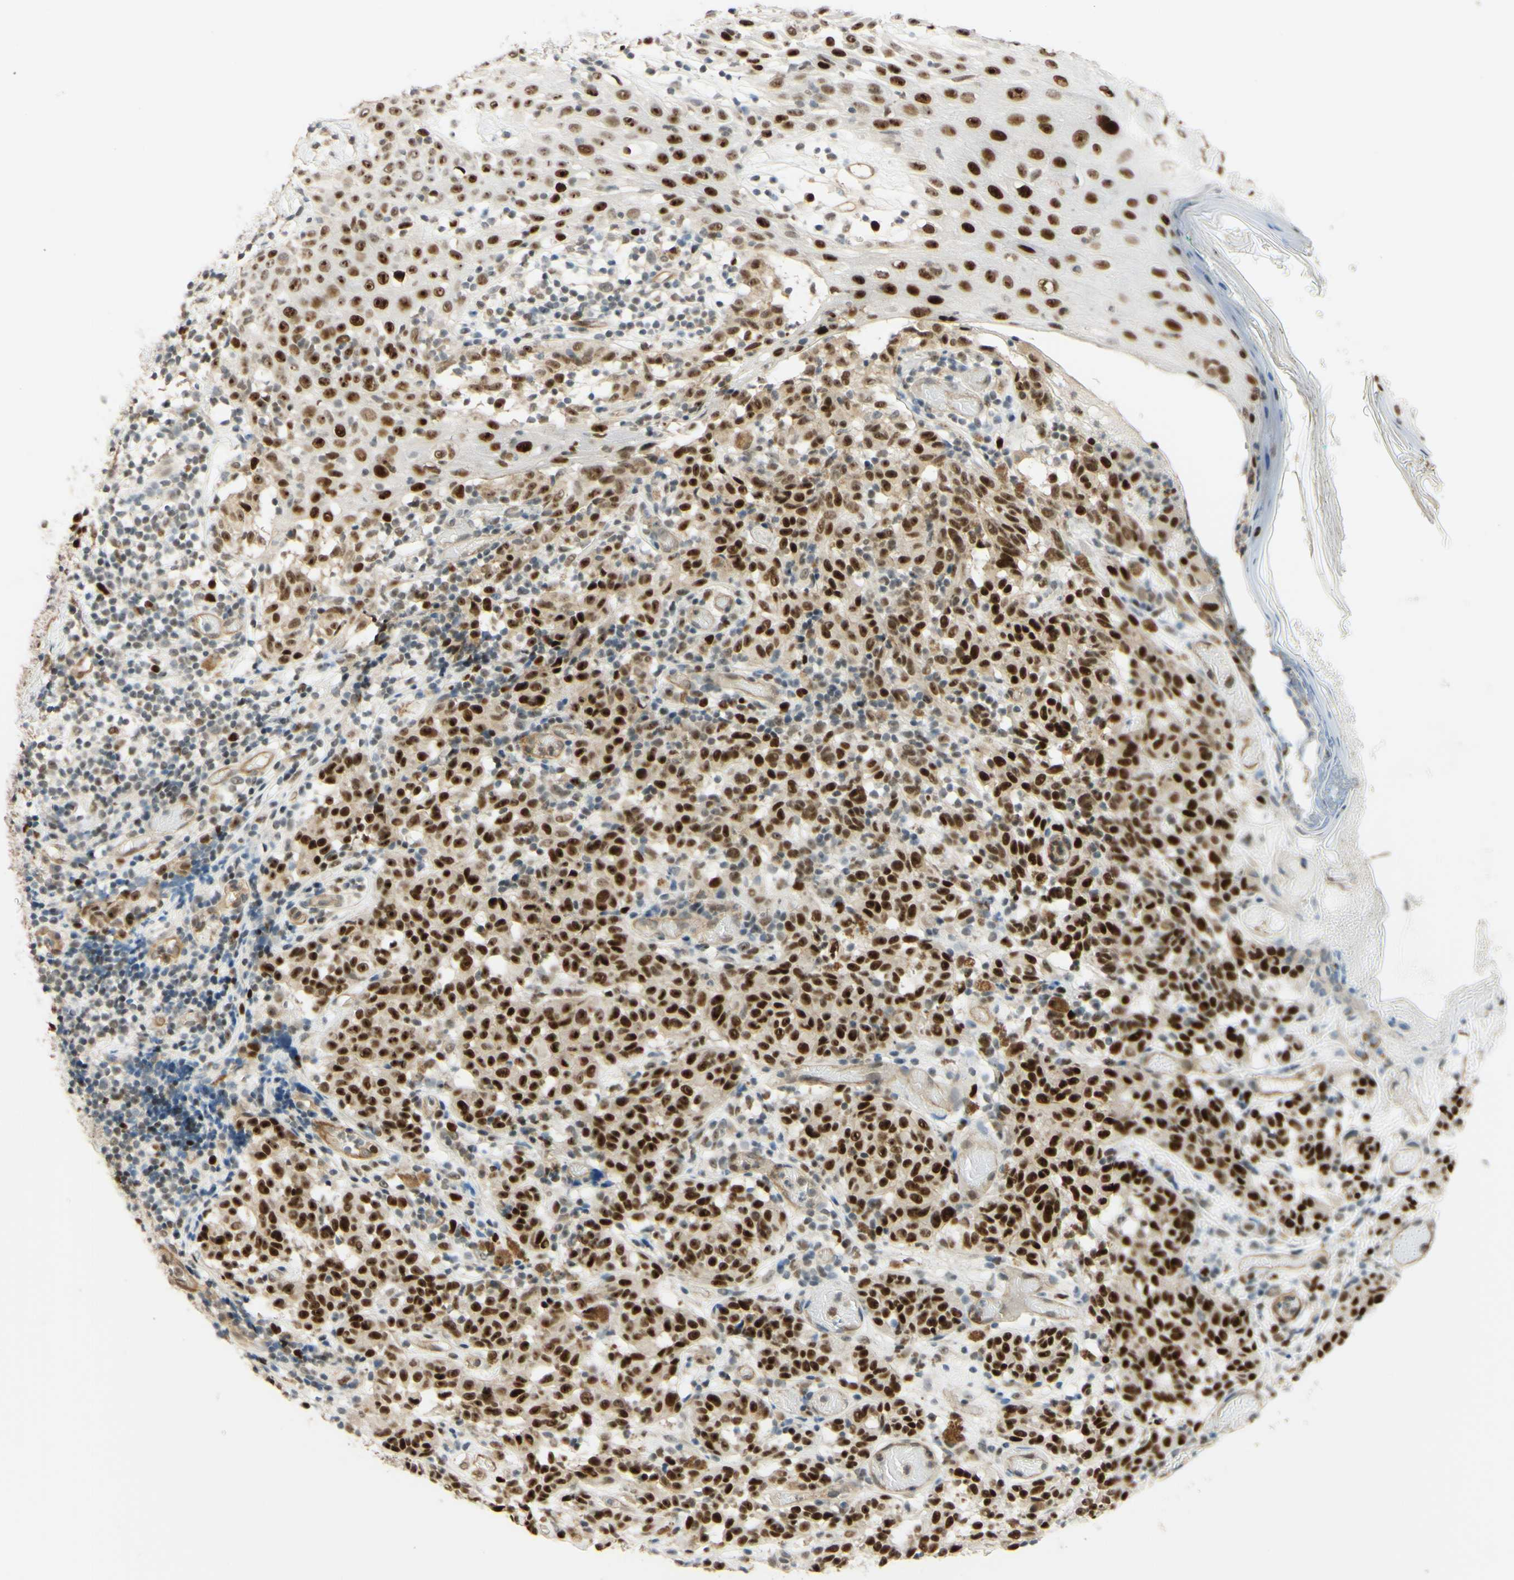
{"staining": {"intensity": "strong", "quantity": ">75%", "location": "nuclear"}, "tissue": "melanoma", "cell_type": "Tumor cells", "image_type": "cancer", "snomed": [{"axis": "morphology", "description": "Malignant melanoma, NOS"}, {"axis": "topography", "description": "Skin"}], "caption": "Approximately >75% of tumor cells in human malignant melanoma show strong nuclear protein staining as visualized by brown immunohistochemical staining.", "gene": "POLB", "patient": {"sex": "female", "age": 46}}